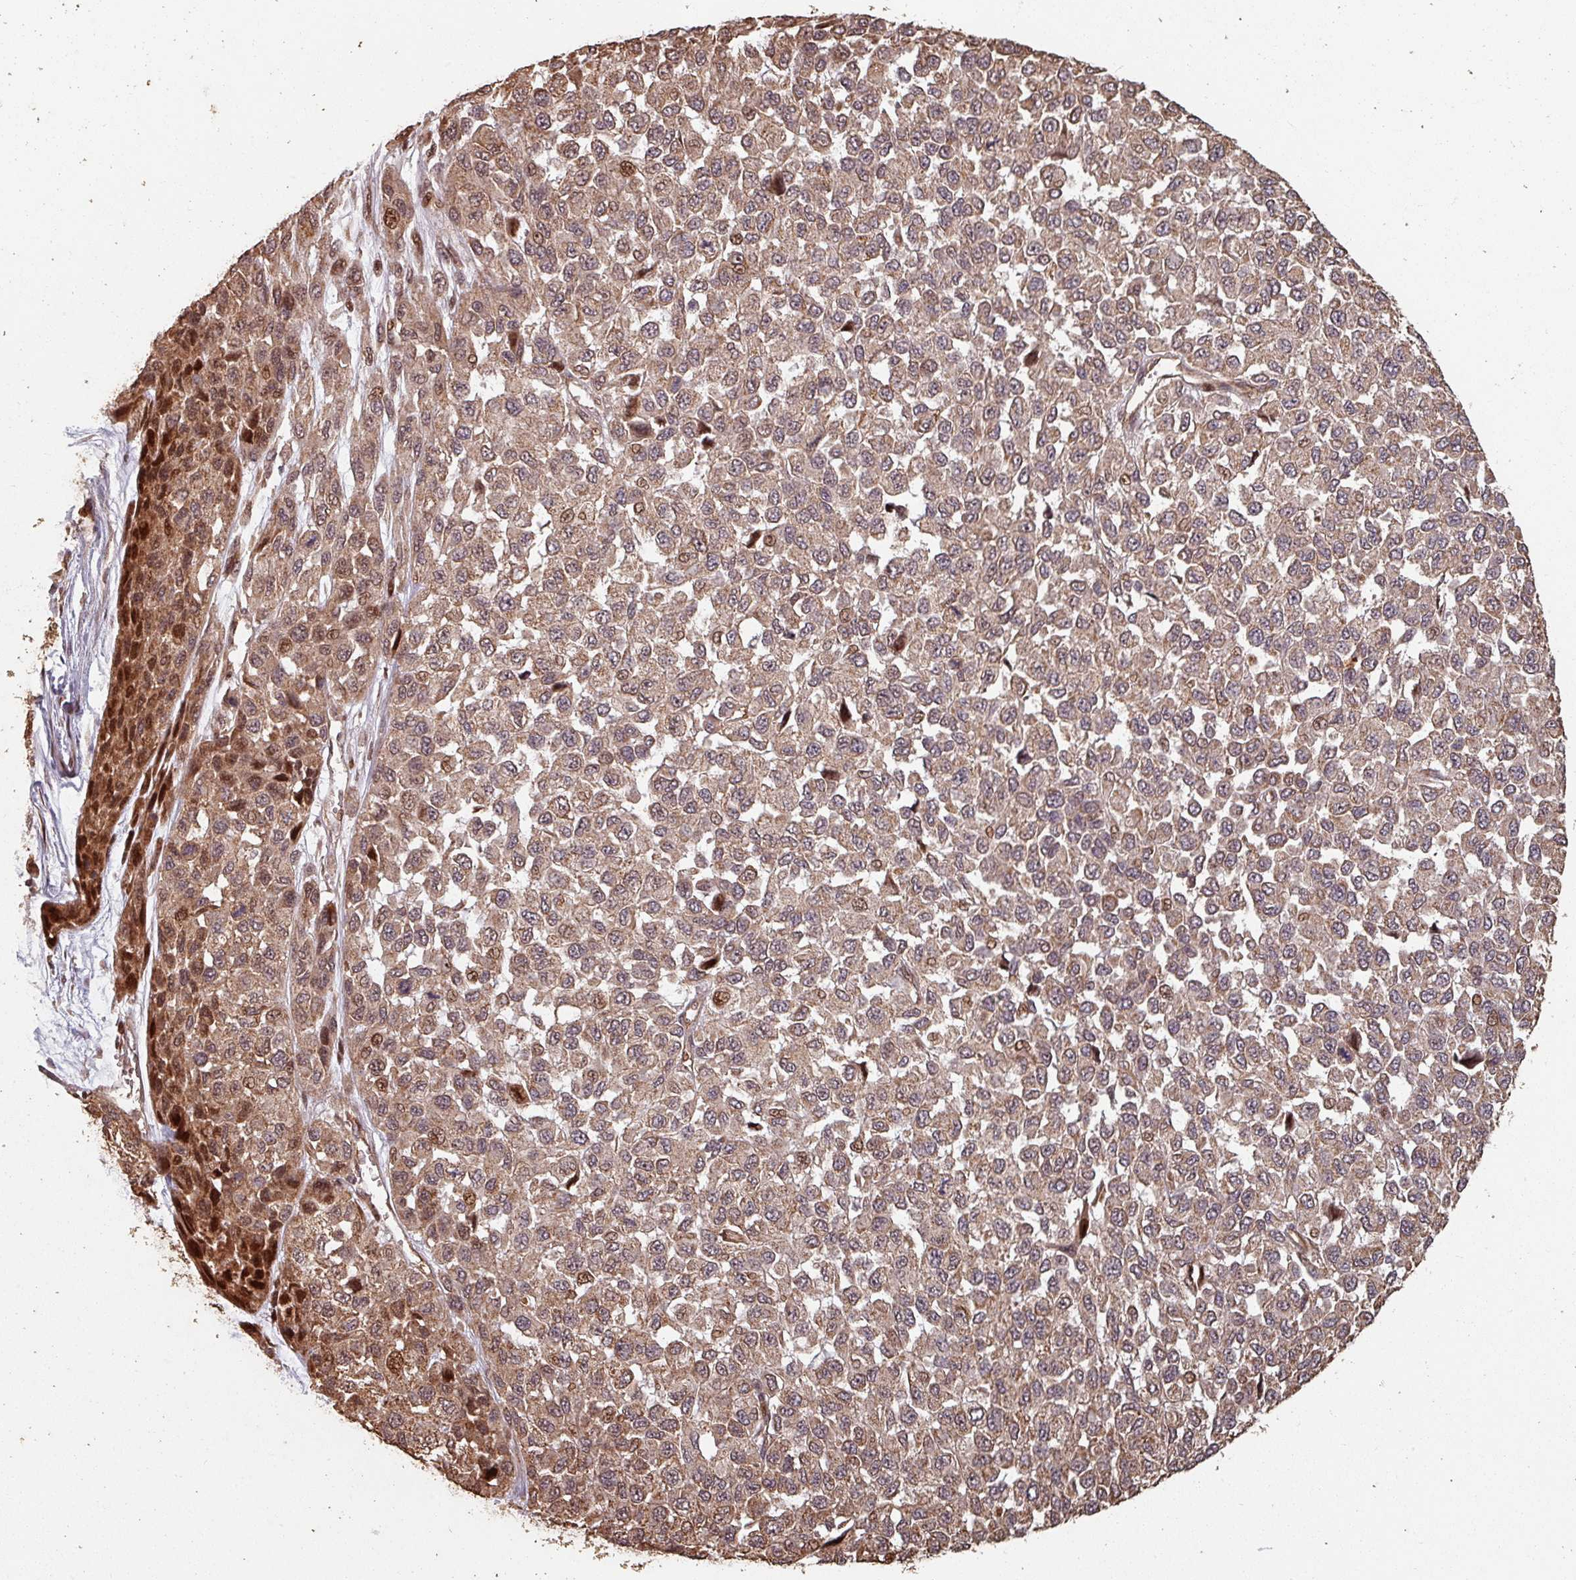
{"staining": {"intensity": "moderate", "quantity": ">75%", "location": "cytoplasmic/membranous,nuclear"}, "tissue": "melanoma", "cell_type": "Tumor cells", "image_type": "cancer", "snomed": [{"axis": "morphology", "description": "Malignant melanoma, NOS"}, {"axis": "topography", "description": "Skin"}], "caption": "This micrograph demonstrates malignant melanoma stained with IHC to label a protein in brown. The cytoplasmic/membranous and nuclear of tumor cells show moderate positivity for the protein. Nuclei are counter-stained blue.", "gene": "EID1", "patient": {"sex": "male", "age": 62}}